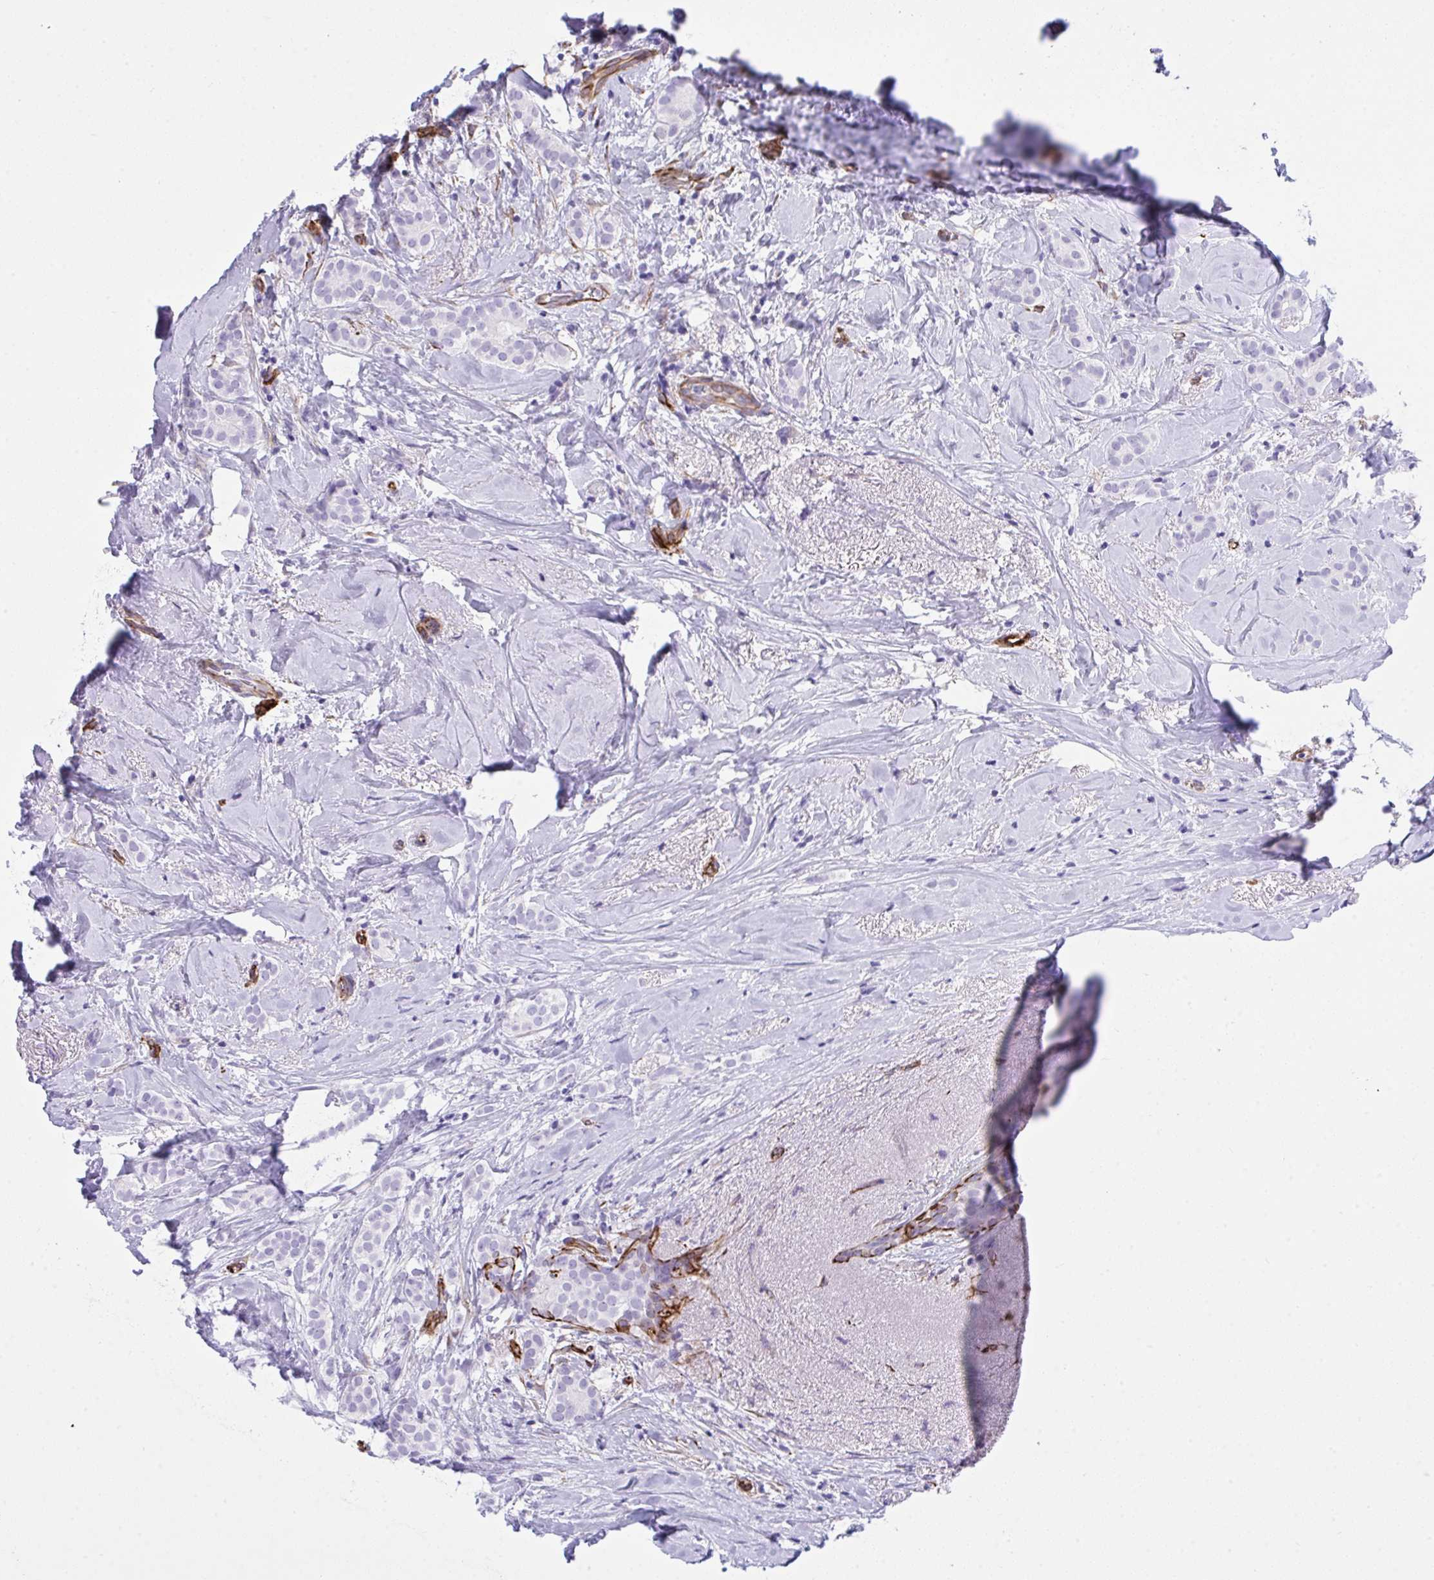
{"staining": {"intensity": "negative", "quantity": "none", "location": "none"}, "tissue": "breast cancer", "cell_type": "Tumor cells", "image_type": "cancer", "snomed": [{"axis": "morphology", "description": "Duct carcinoma"}, {"axis": "topography", "description": "Breast"}], "caption": "Breast invasive ductal carcinoma stained for a protein using IHC displays no expression tumor cells.", "gene": "SLC35B1", "patient": {"sex": "female", "age": 65}}